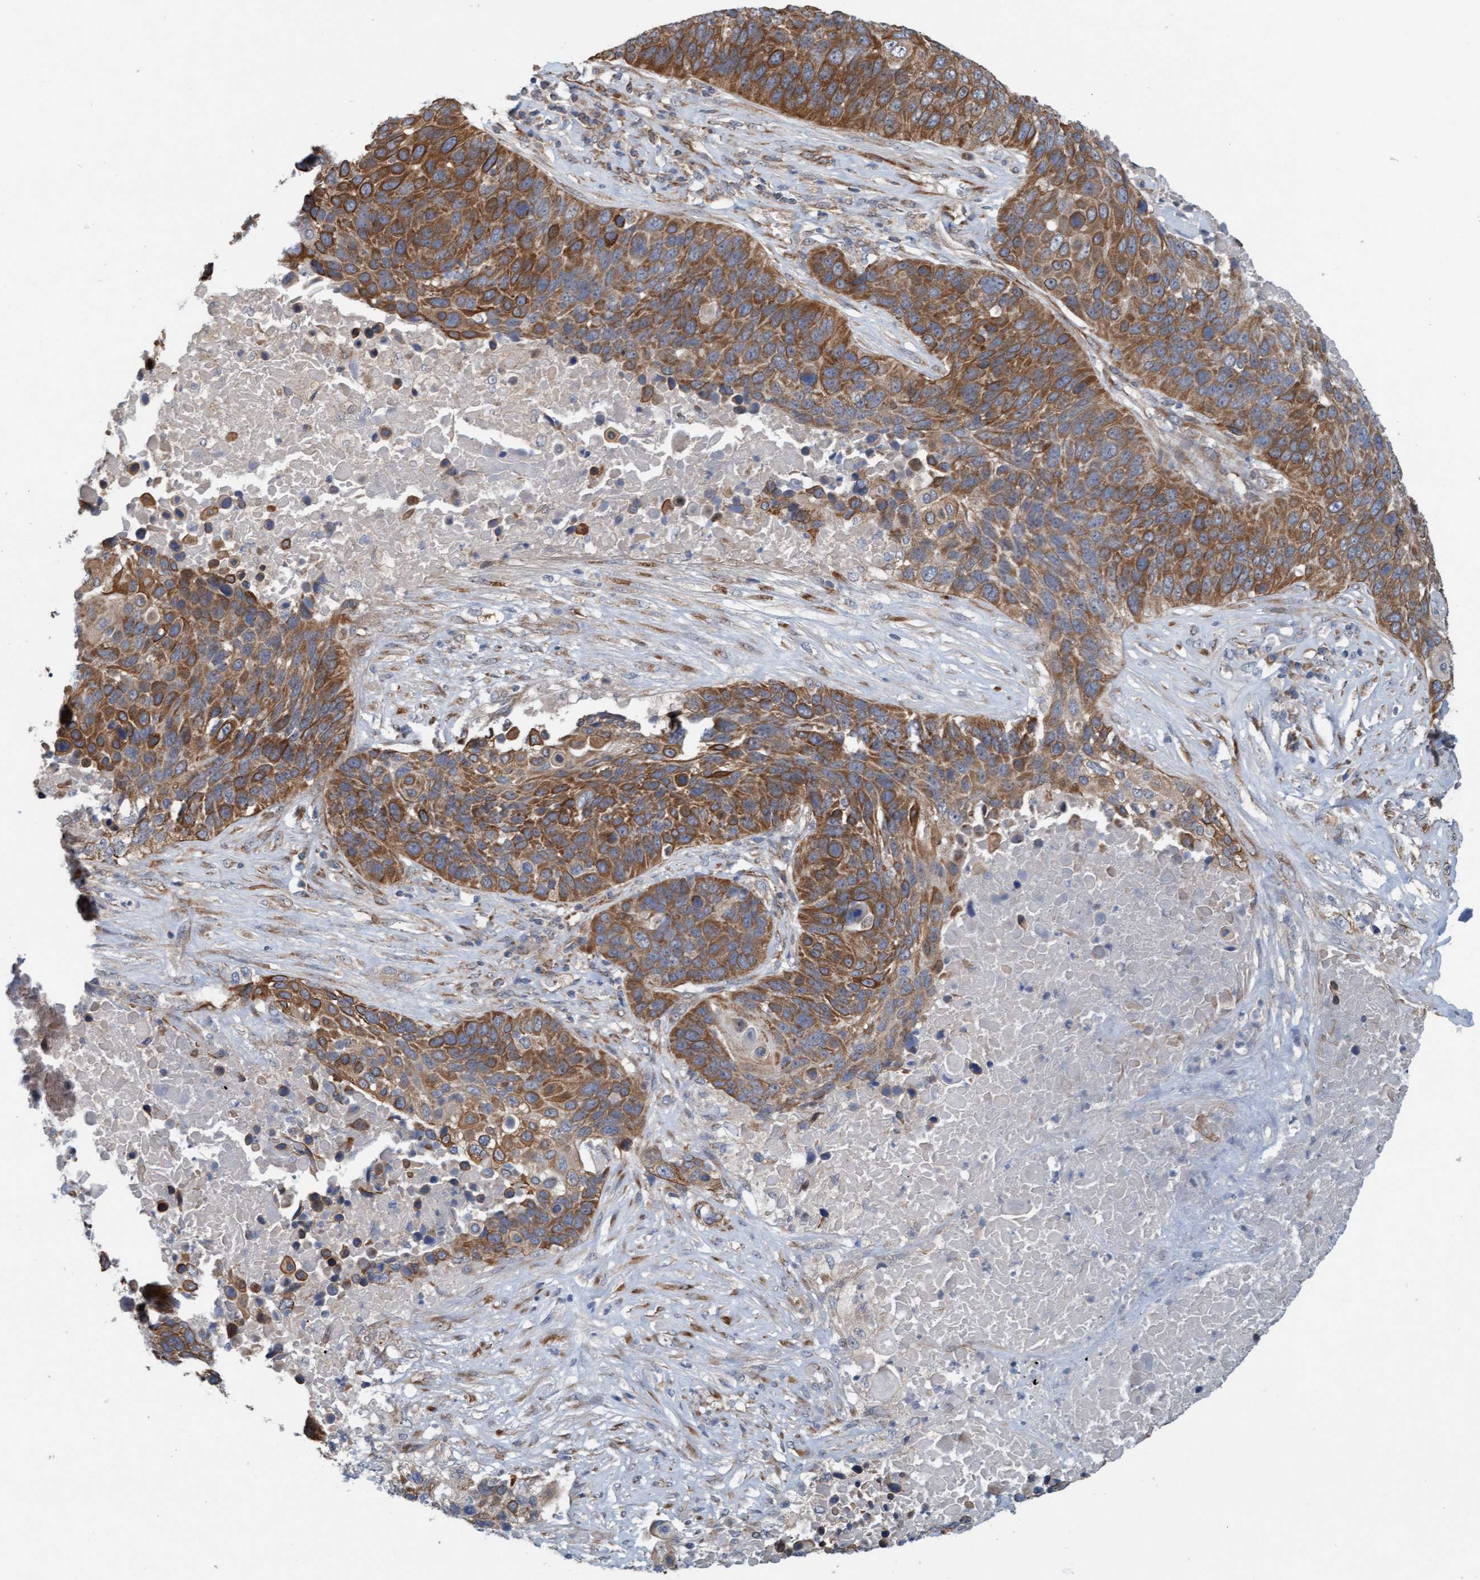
{"staining": {"intensity": "strong", "quantity": ">75%", "location": "cytoplasmic/membranous"}, "tissue": "lung cancer", "cell_type": "Tumor cells", "image_type": "cancer", "snomed": [{"axis": "morphology", "description": "Squamous cell carcinoma, NOS"}, {"axis": "topography", "description": "Lung"}], "caption": "Strong cytoplasmic/membranous protein staining is appreciated in about >75% of tumor cells in squamous cell carcinoma (lung).", "gene": "ZNF566", "patient": {"sex": "male", "age": 66}}